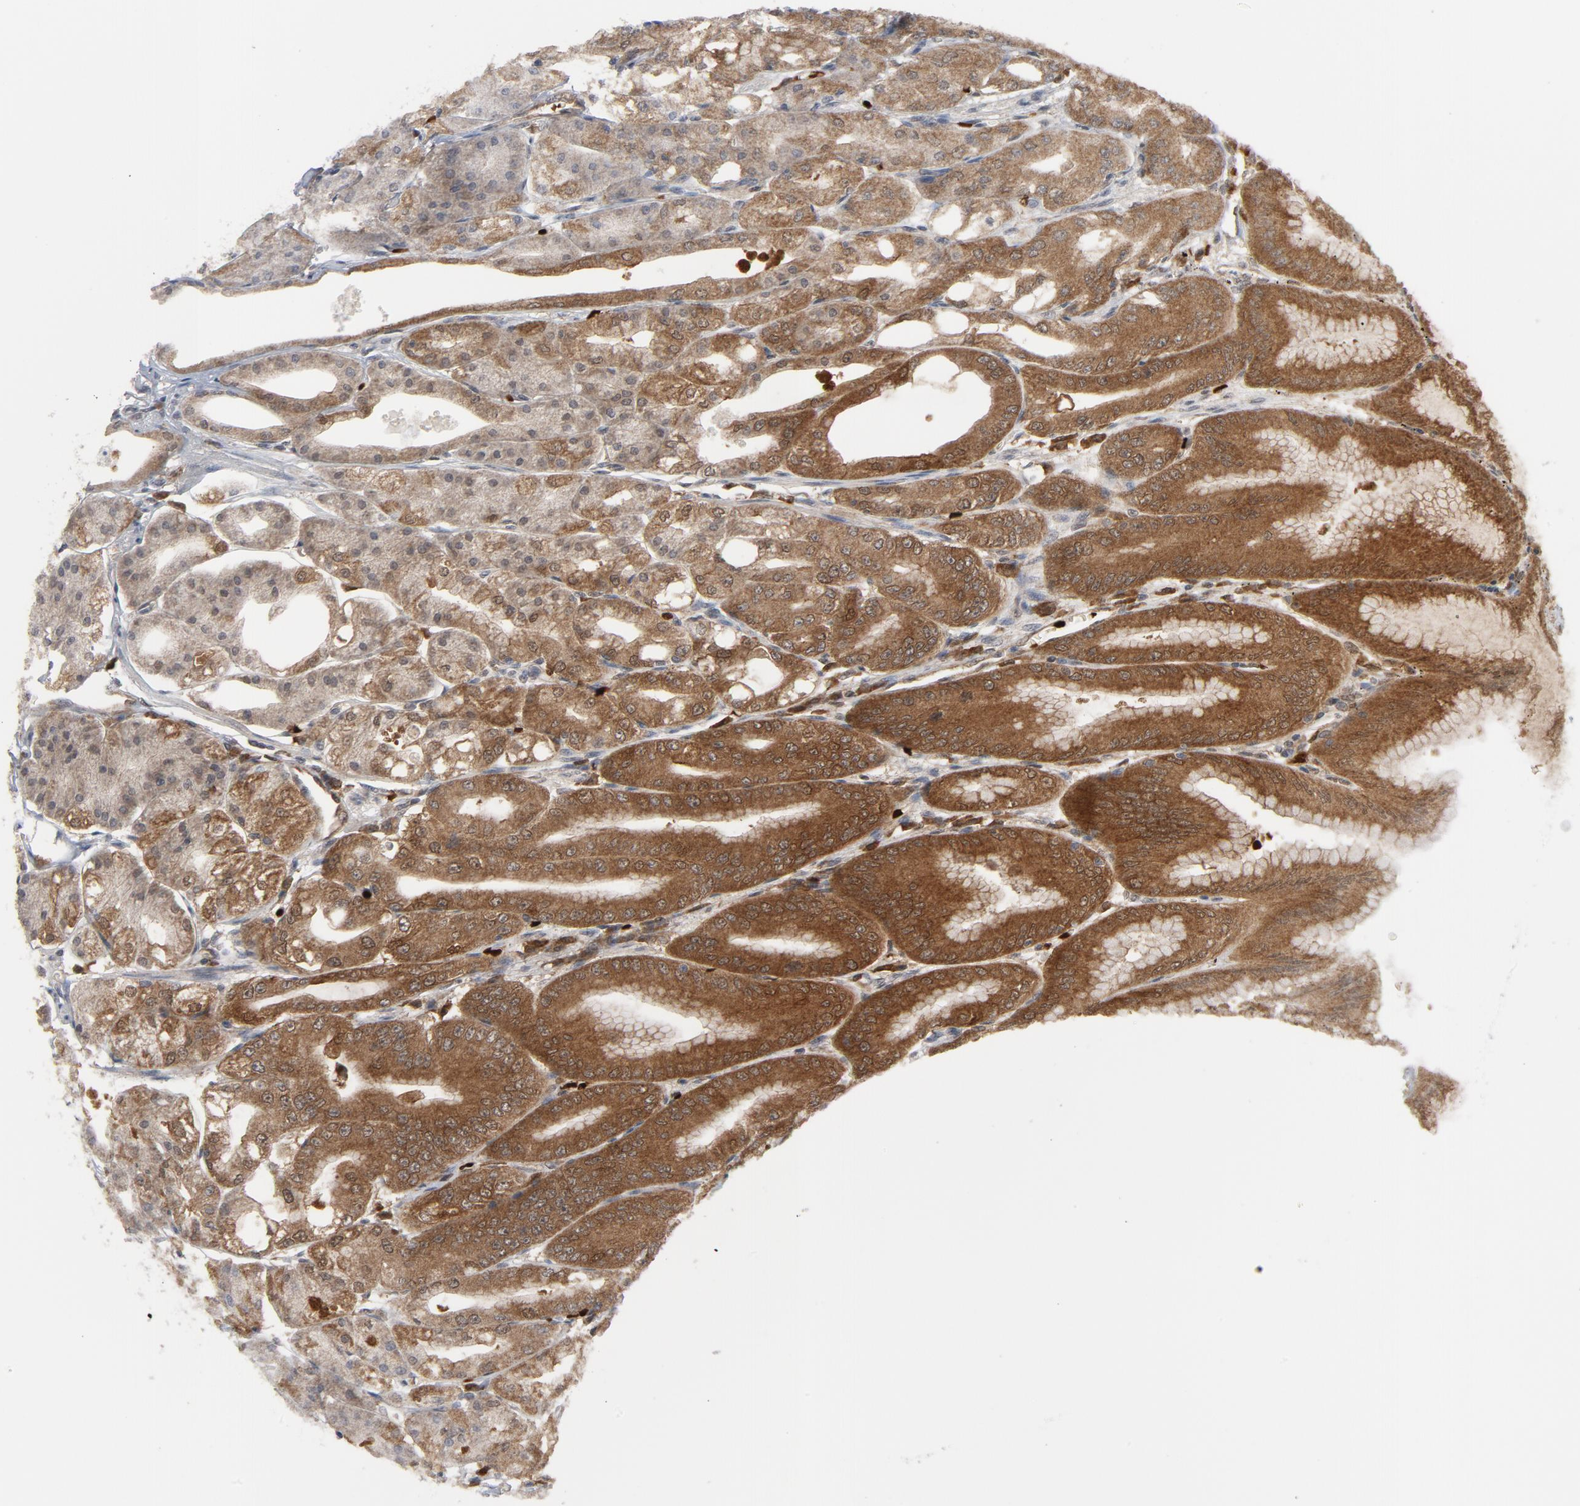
{"staining": {"intensity": "moderate", "quantity": ">75%", "location": "cytoplasmic/membranous"}, "tissue": "stomach", "cell_type": "Glandular cells", "image_type": "normal", "snomed": [{"axis": "morphology", "description": "Normal tissue, NOS"}, {"axis": "topography", "description": "Stomach, lower"}], "caption": "The immunohistochemical stain highlights moderate cytoplasmic/membranous positivity in glandular cells of unremarkable stomach. (DAB (3,3'-diaminobenzidine) IHC with brightfield microscopy, high magnification).", "gene": "PRDX1", "patient": {"sex": "male", "age": 71}}